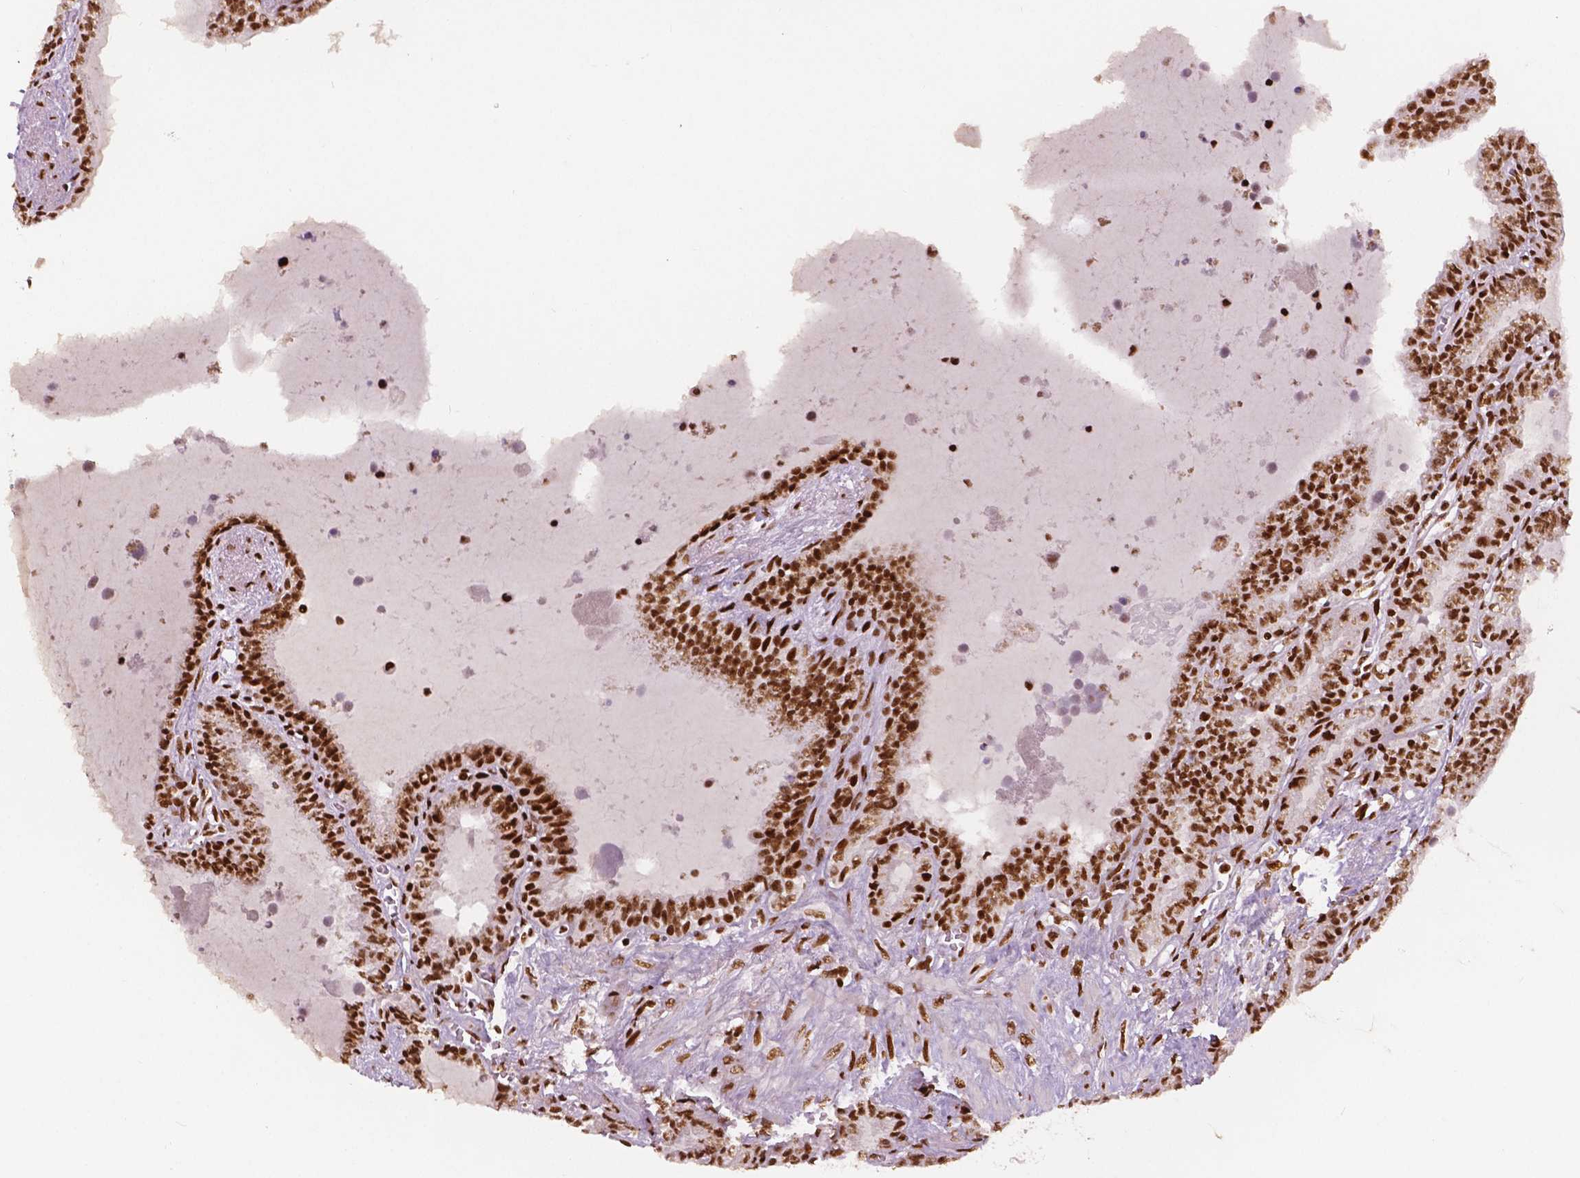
{"staining": {"intensity": "strong", "quantity": "25%-75%", "location": "nuclear"}, "tissue": "seminal vesicle", "cell_type": "Glandular cells", "image_type": "normal", "snomed": [{"axis": "morphology", "description": "Normal tissue, NOS"}, {"axis": "morphology", "description": "Urothelial carcinoma, NOS"}, {"axis": "topography", "description": "Urinary bladder"}, {"axis": "topography", "description": "Seminal veicle"}], "caption": "Protein positivity by immunohistochemistry (IHC) reveals strong nuclear positivity in approximately 25%-75% of glandular cells in unremarkable seminal vesicle. The staining was performed using DAB (3,3'-diaminobenzidine), with brown indicating positive protein expression. Nuclei are stained blue with hematoxylin.", "gene": "BRD4", "patient": {"sex": "male", "age": 76}}